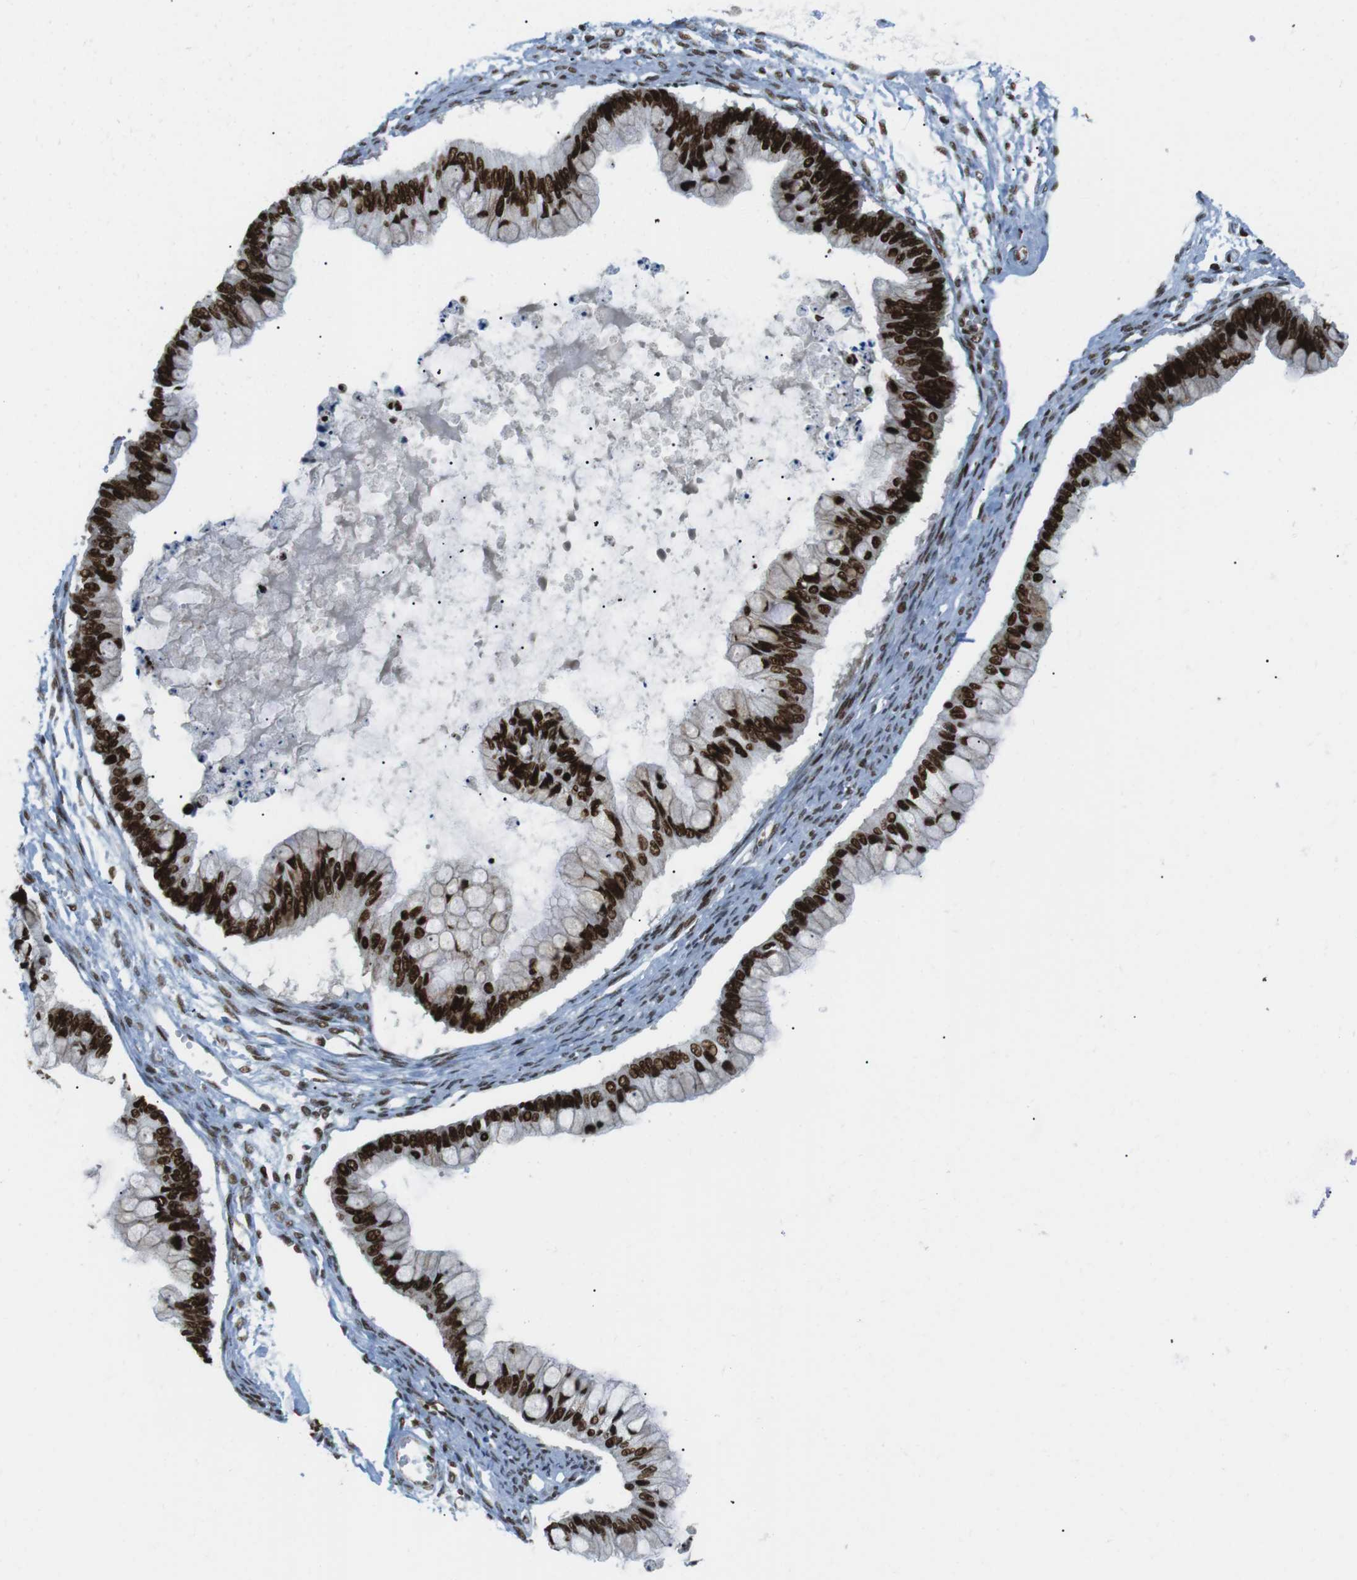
{"staining": {"intensity": "strong", "quantity": ">75%", "location": "nuclear"}, "tissue": "ovarian cancer", "cell_type": "Tumor cells", "image_type": "cancer", "snomed": [{"axis": "morphology", "description": "Cystadenocarcinoma, mucinous, NOS"}, {"axis": "topography", "description": "Ovary"}], "caption": "High-power microscopy captured an IHC micrograph of ovarian cancer (mucinous cystadenocarcinoma), revealing strong nuclear staining in approximately >75% of tumor cells.", "gene": "ARID1A", "patient": {"sex": "female", "age": 57}}